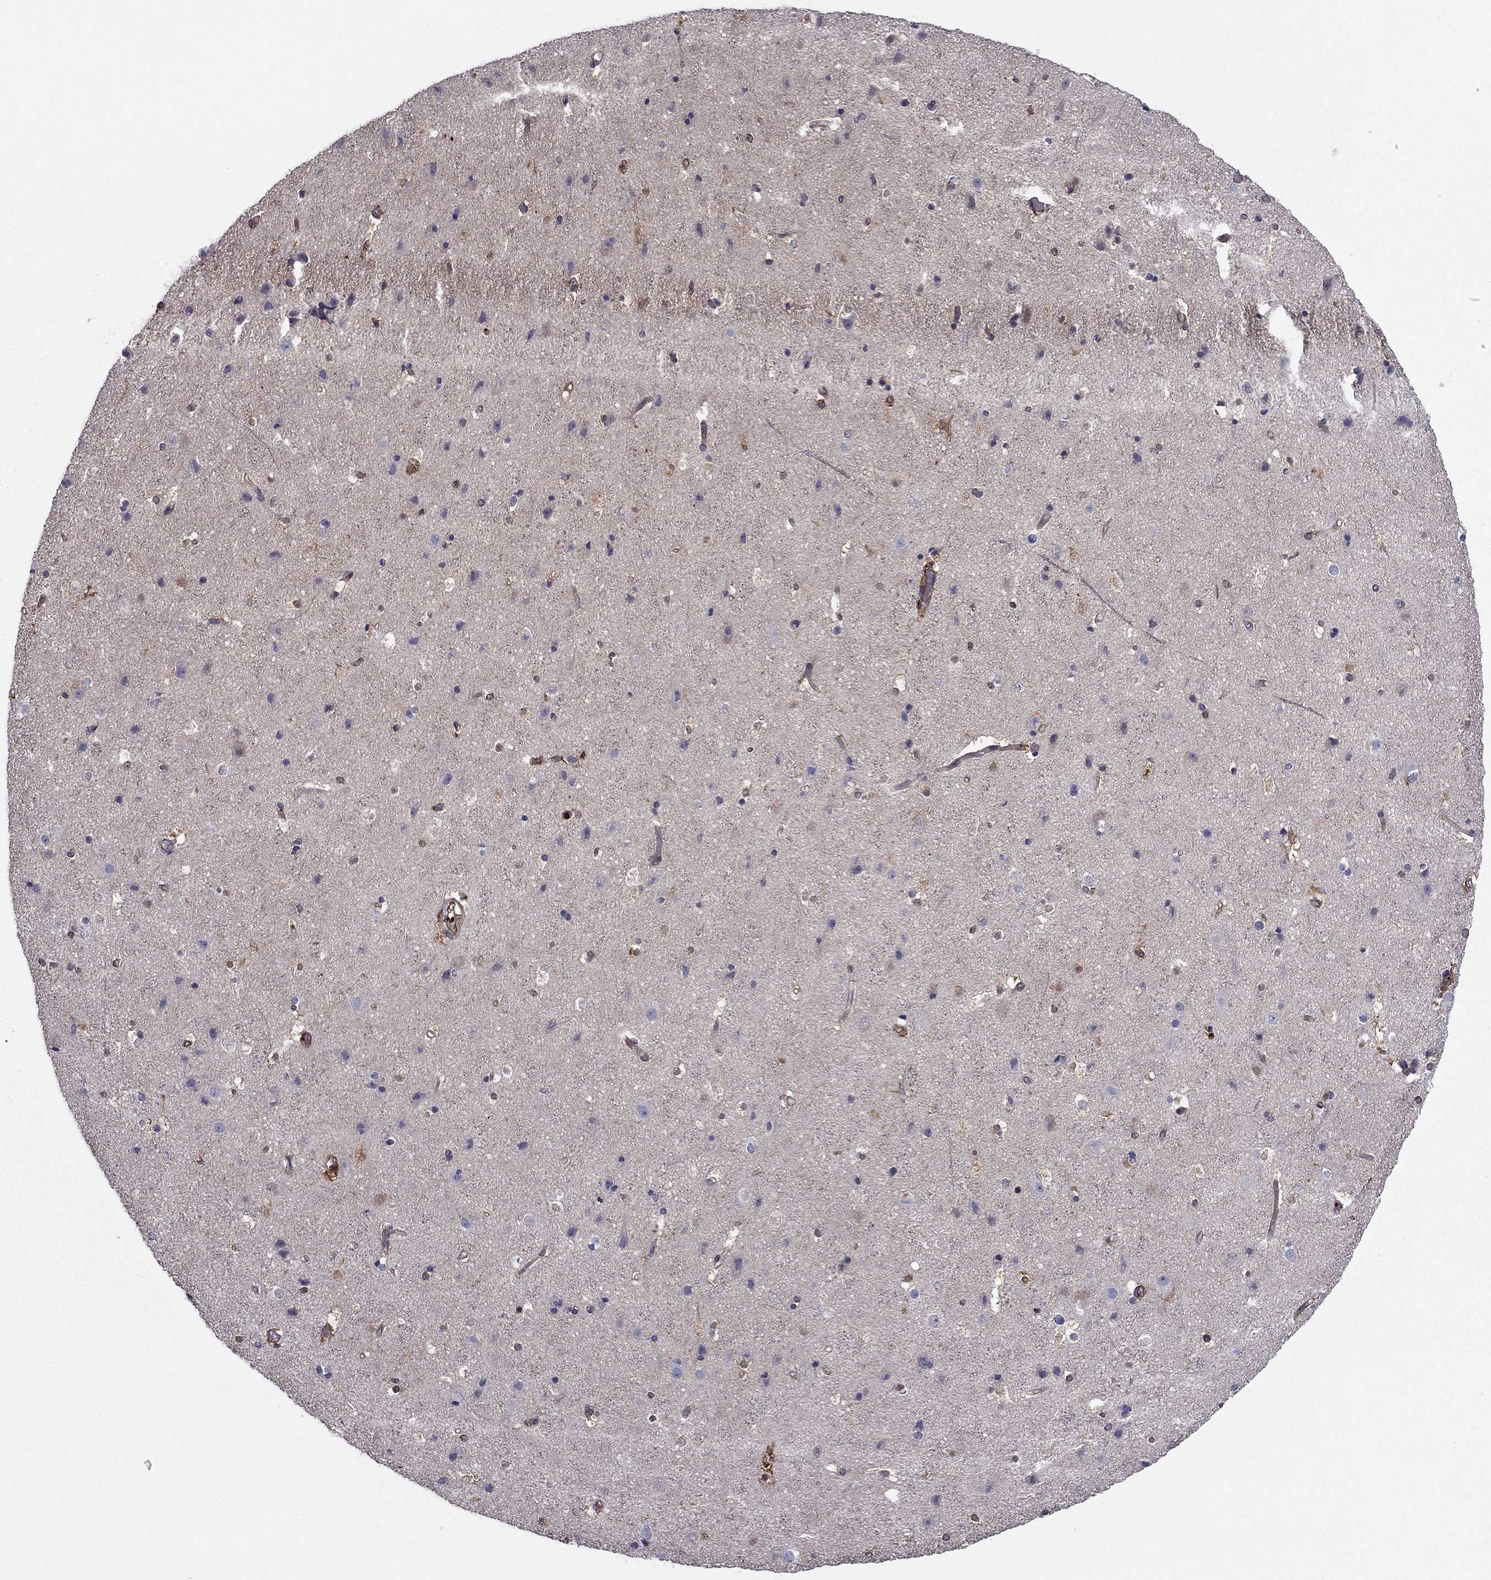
{"staining": {"intensity": "strong", "quantity": "25%-75%", "location": "cytoplasmic/membranous"}, "tissue": "cerebral cortex", "cell_type": "Endothelial cells", "image_type": "normal", "snomed": [{"axis": "morphology", "description": "Normal tissue, NOS"}, {"axis": "topography", "description": "Cerebral cortex"}], "caption": "Cerebral cortex stained with IHC exhibits strong cytoplasmic/membranous expression in about 25%-75% of endothelial cells.", "gene": "SHMT1", "patient": {"sex": "female", "age": 52}}